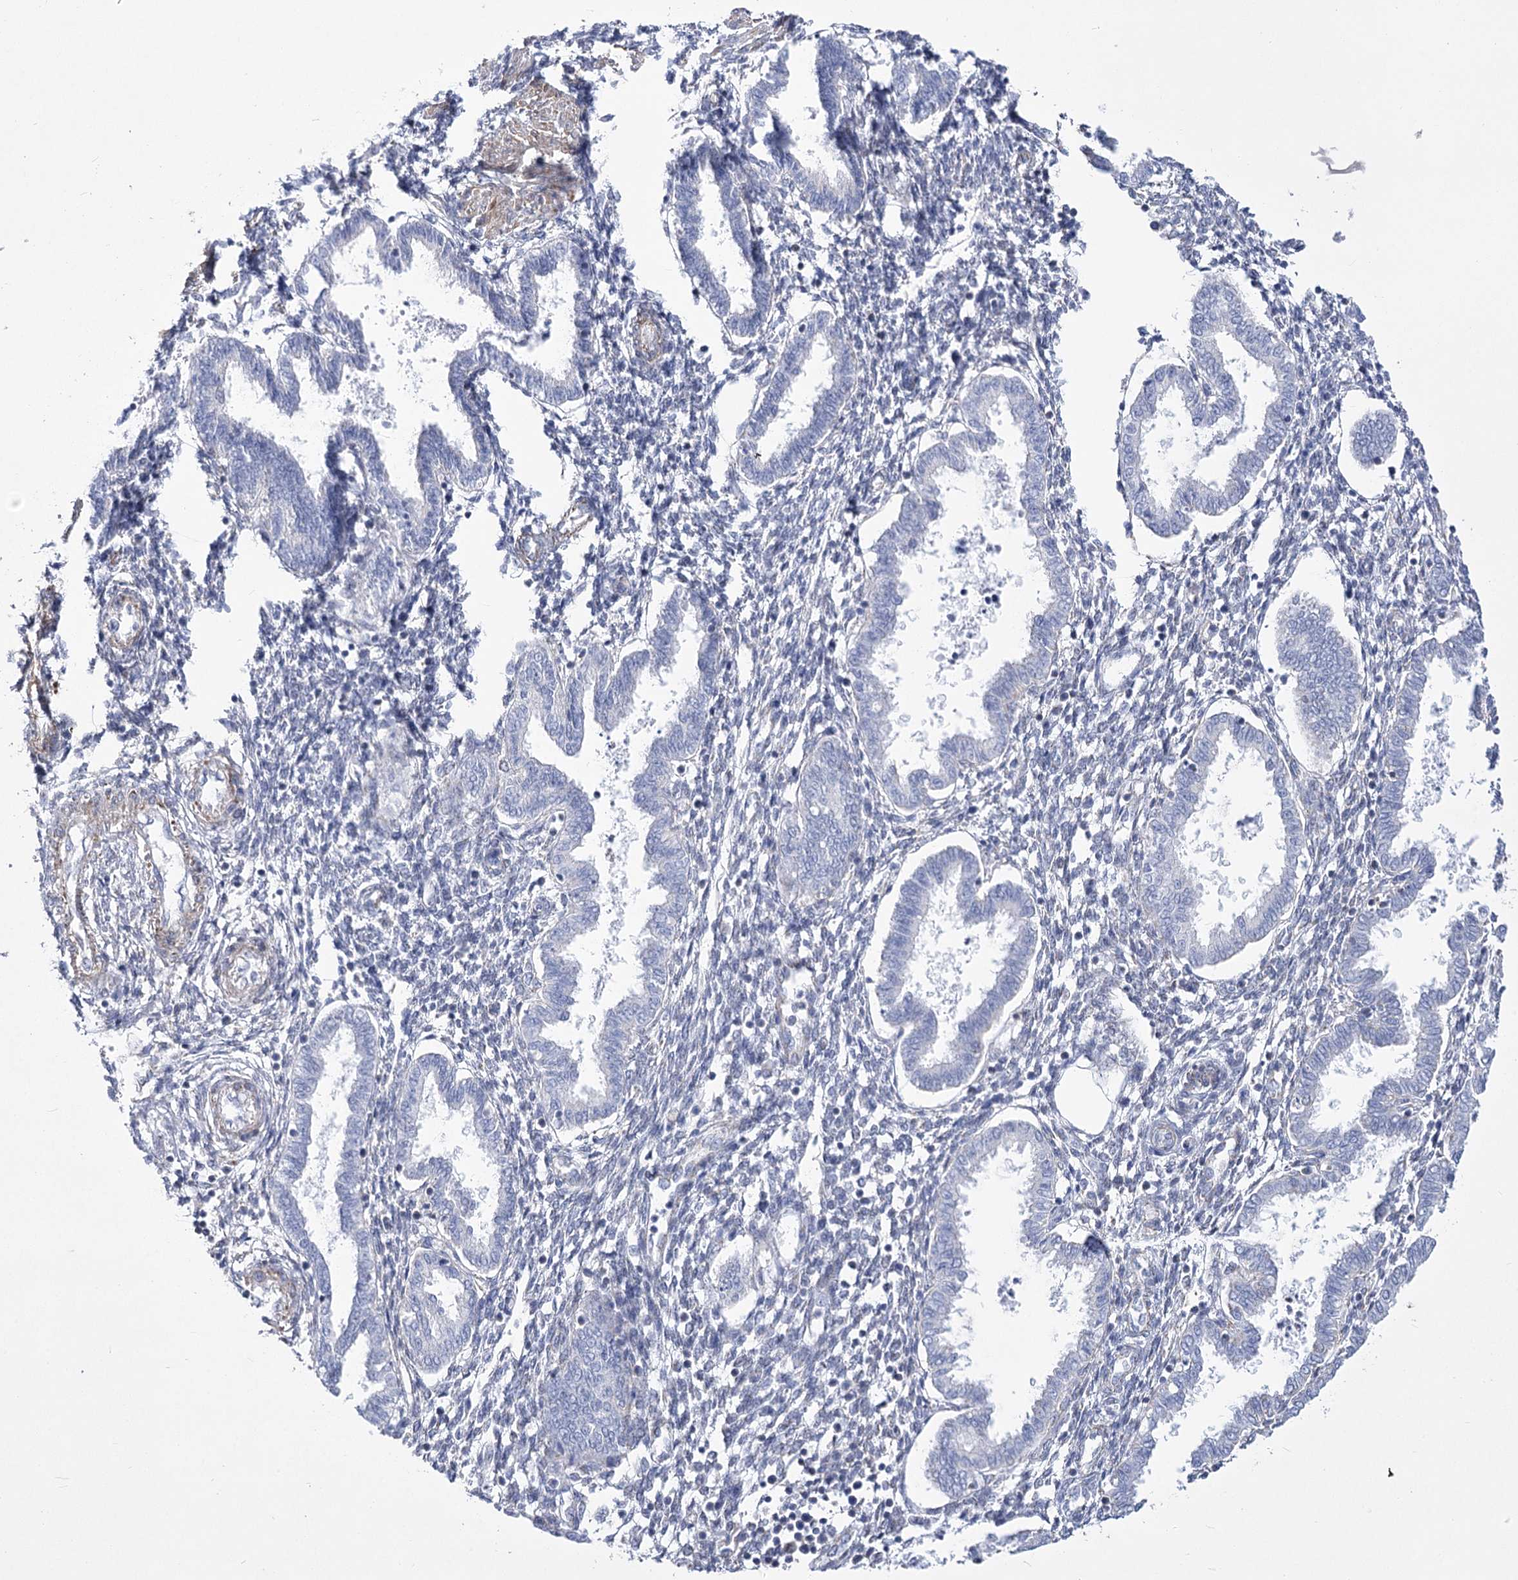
{"staining": {"intensity": "negative", "quantity": "none", "location": "none"}, "tissue": "endometrium", "cell_type": "Cells in endometrial stroma", "image_type": "normal", "snomed": [{"axis": "morphology", "description": "Normal tissue, NOS"}, {"axis": "topography", "description": "Endometrium"}], "caption": "A micrograph of human endometrium is negative for staining in cells in endometrial stroma. Nuclei are stained in blue.", "gene": "PDHB", "patient": {"sex": "female", "age": 33}}